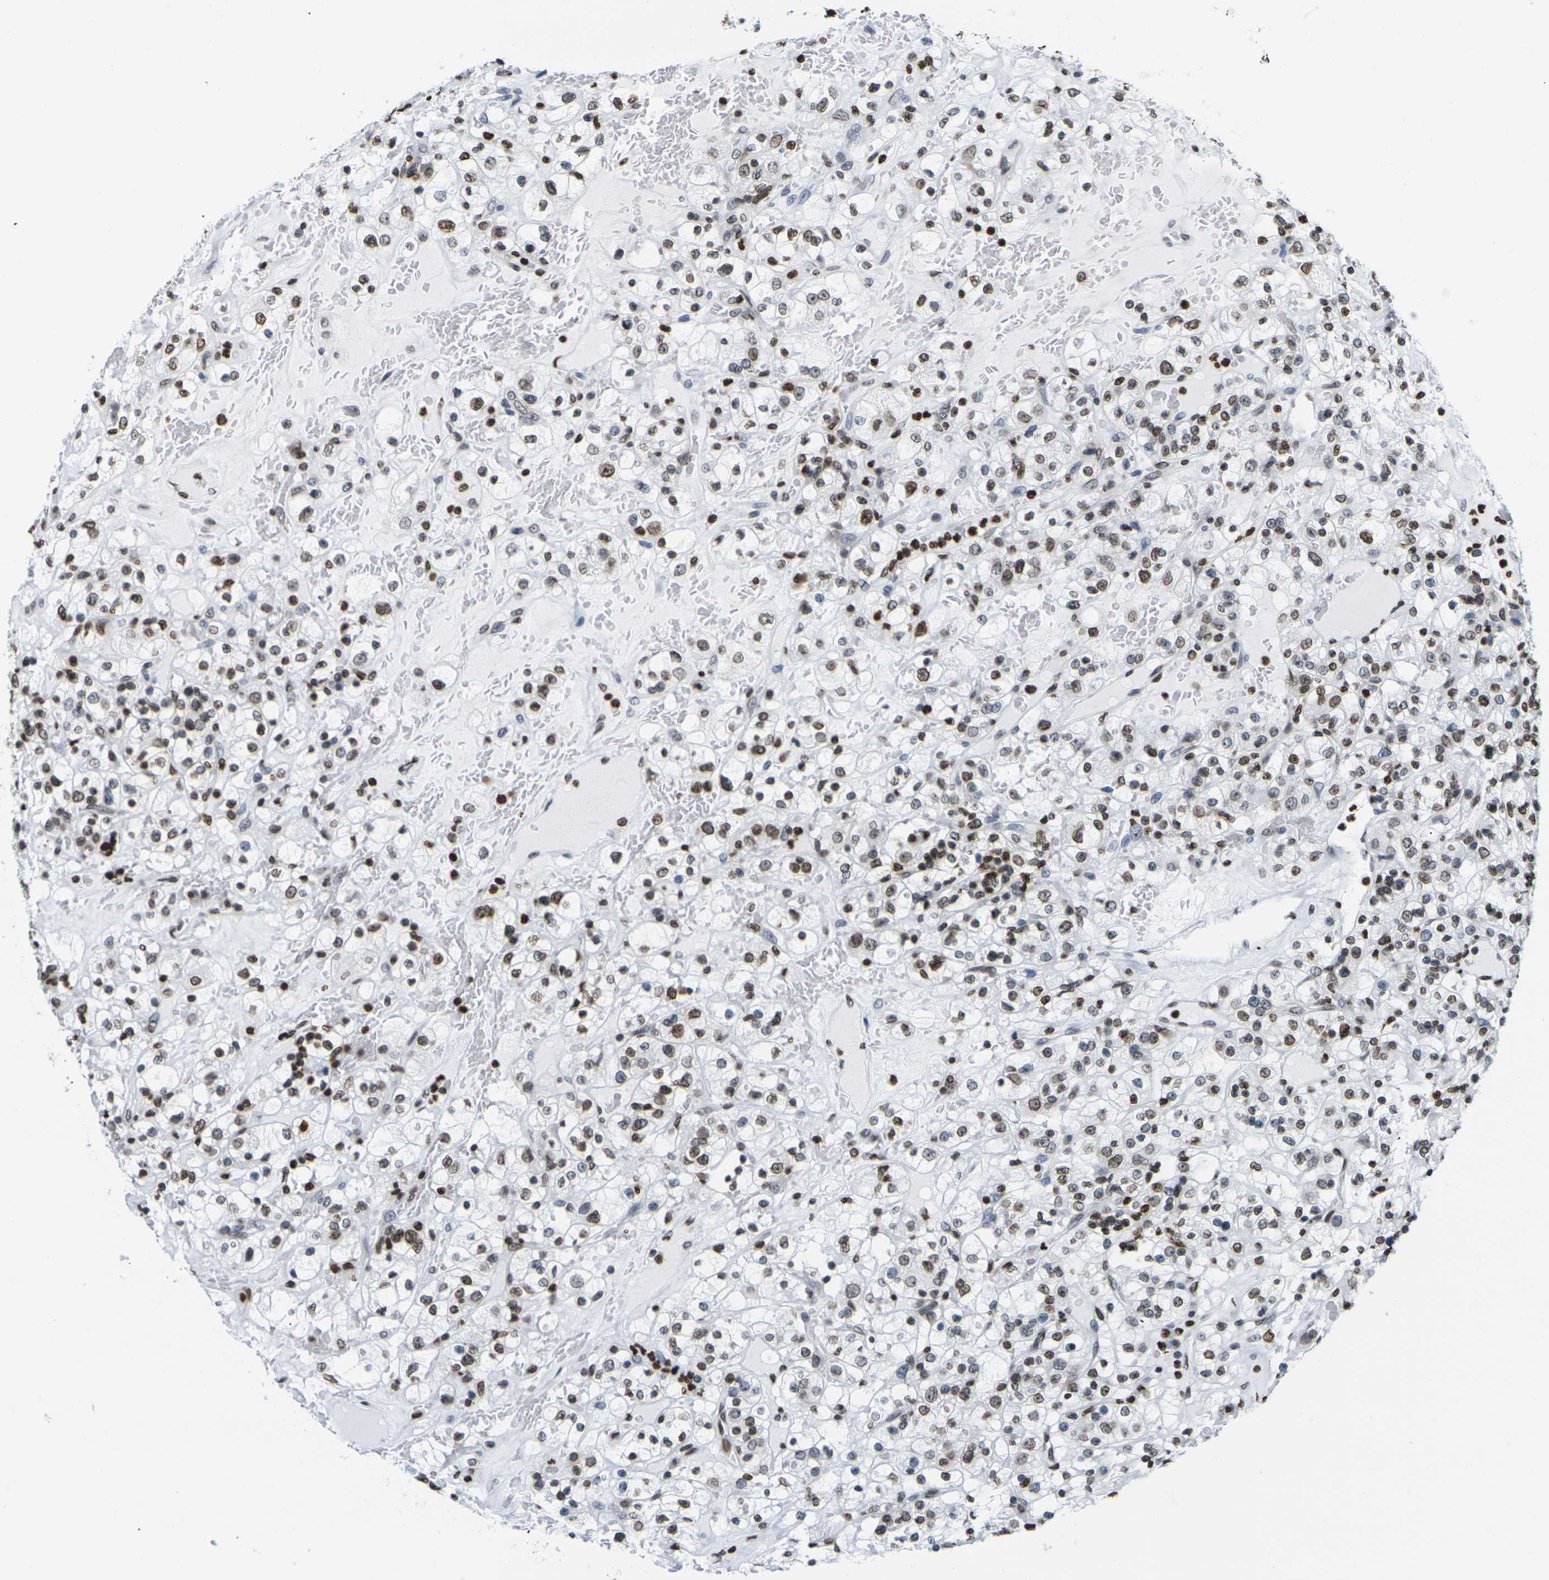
{"staining": {"intensity": "moderate", "quantity": ">75%", "location": "nuclear"}, "tissue": "renal cancer", "cell_type": "Tumor cells", "image_type": "cancer", "snomed": [{"axis": "morphology", "description": "Normal tissue, NOS"}, {"axis": "morphology", "description": "Adenocarcinoma, NOS"}, {"axis": "topography", "description": "Kidney"}], "caption": "A high-resolution image shows immunohistochemistry staining of renal adenocarcinoma, which demonstrates moderate nuclear positivity in approximately >75% of tumor cells.", "gene": "H2AC21", "patient": {"sex": "female", "age": 72}}